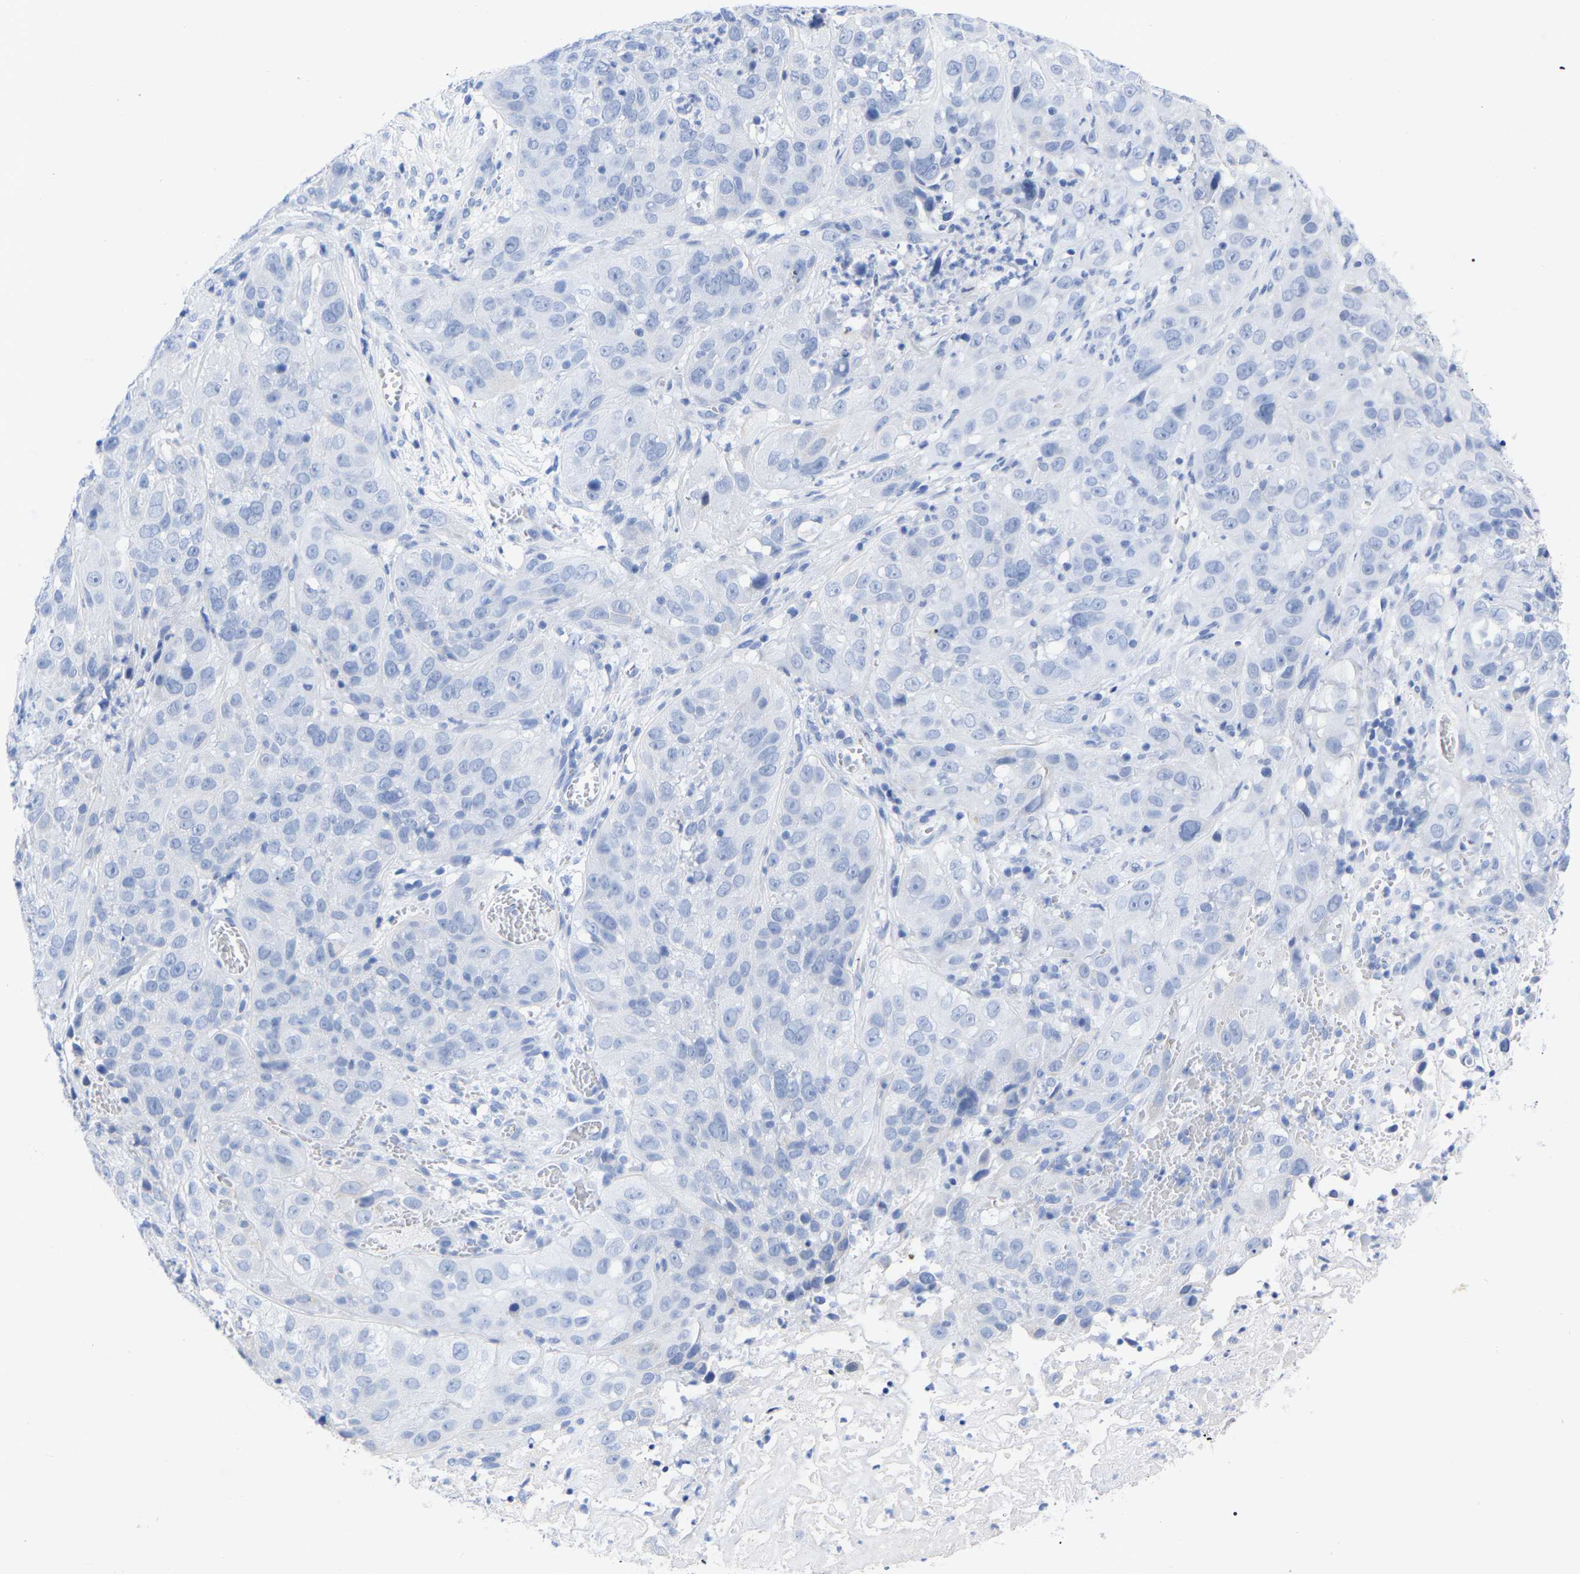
{"staining": {"intensity": "negative", "quantity": "none", "location": "none"}, "tissue": "cervical cancer", "cell_type": "Tumor cells", "image_type": "cancer", "snomed": [{"axis": "morphology", "description": "Squamous cell carcinoma, NOS"}, {"axis": "topography", "description": "Cervix"}], "caption": "This is a photomicrograph of IHC staining of squamous cell carcinoma (cervical), which shows no expression in tumor cells.", "gene": "ZNF629", "patient": {"sex": "female", "age": 32}}